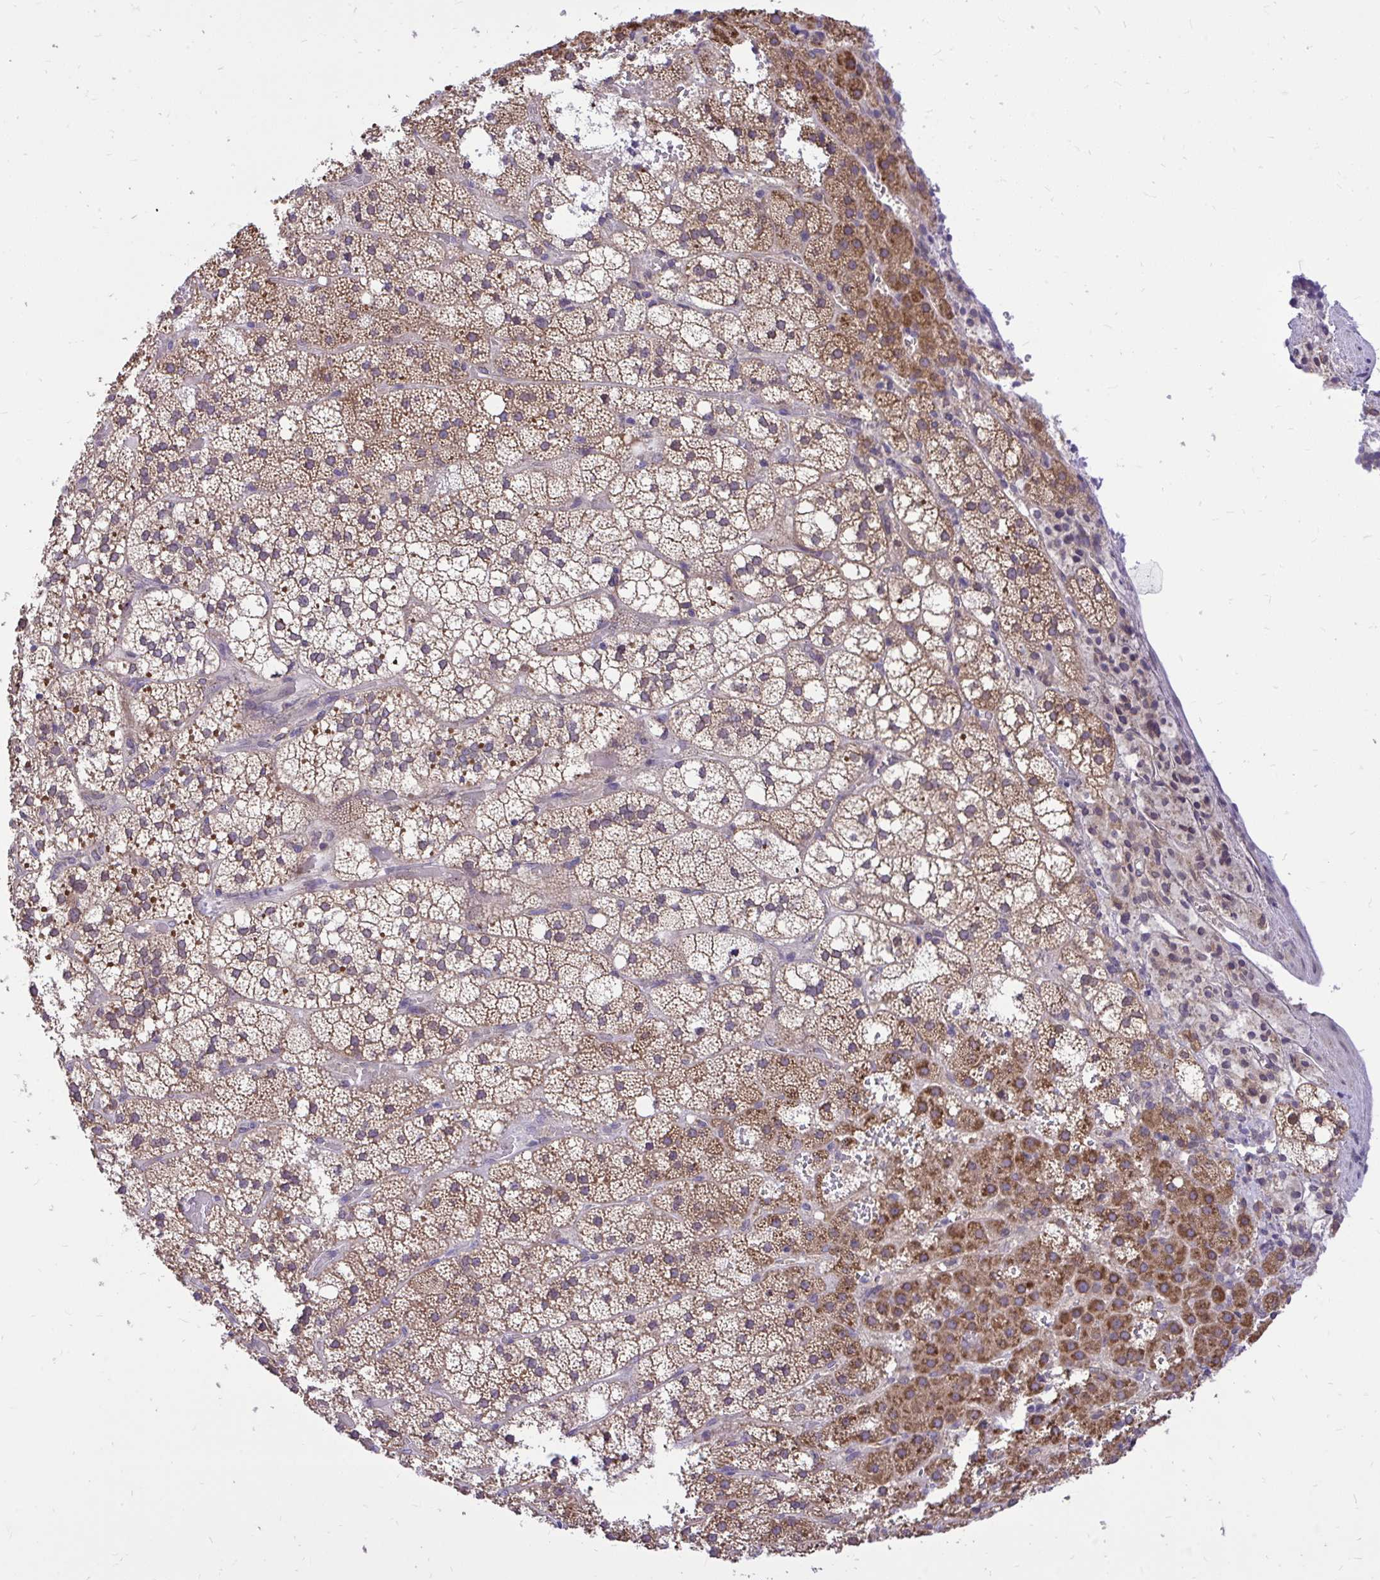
{"staining": {"intensity": "moderate", "quantity": ">75%", "location": "cytoplasmic/membranous"}, "tissue": "adrenal gland", "cell_type": "Glandular cells", "image_type": "normal", "snomed": [{"axis": "morphology", "description": "Normal tissue, NOS"}, {"axis": "topography", "description": "Adrenal gland"}], "caption": "Adrenal gland stained for a protein shows moderate cytoplasmic/membranous positivity in glandular cells.", "gene": "CEACAM18", "patient": {"sex": "male", "age": 53}}